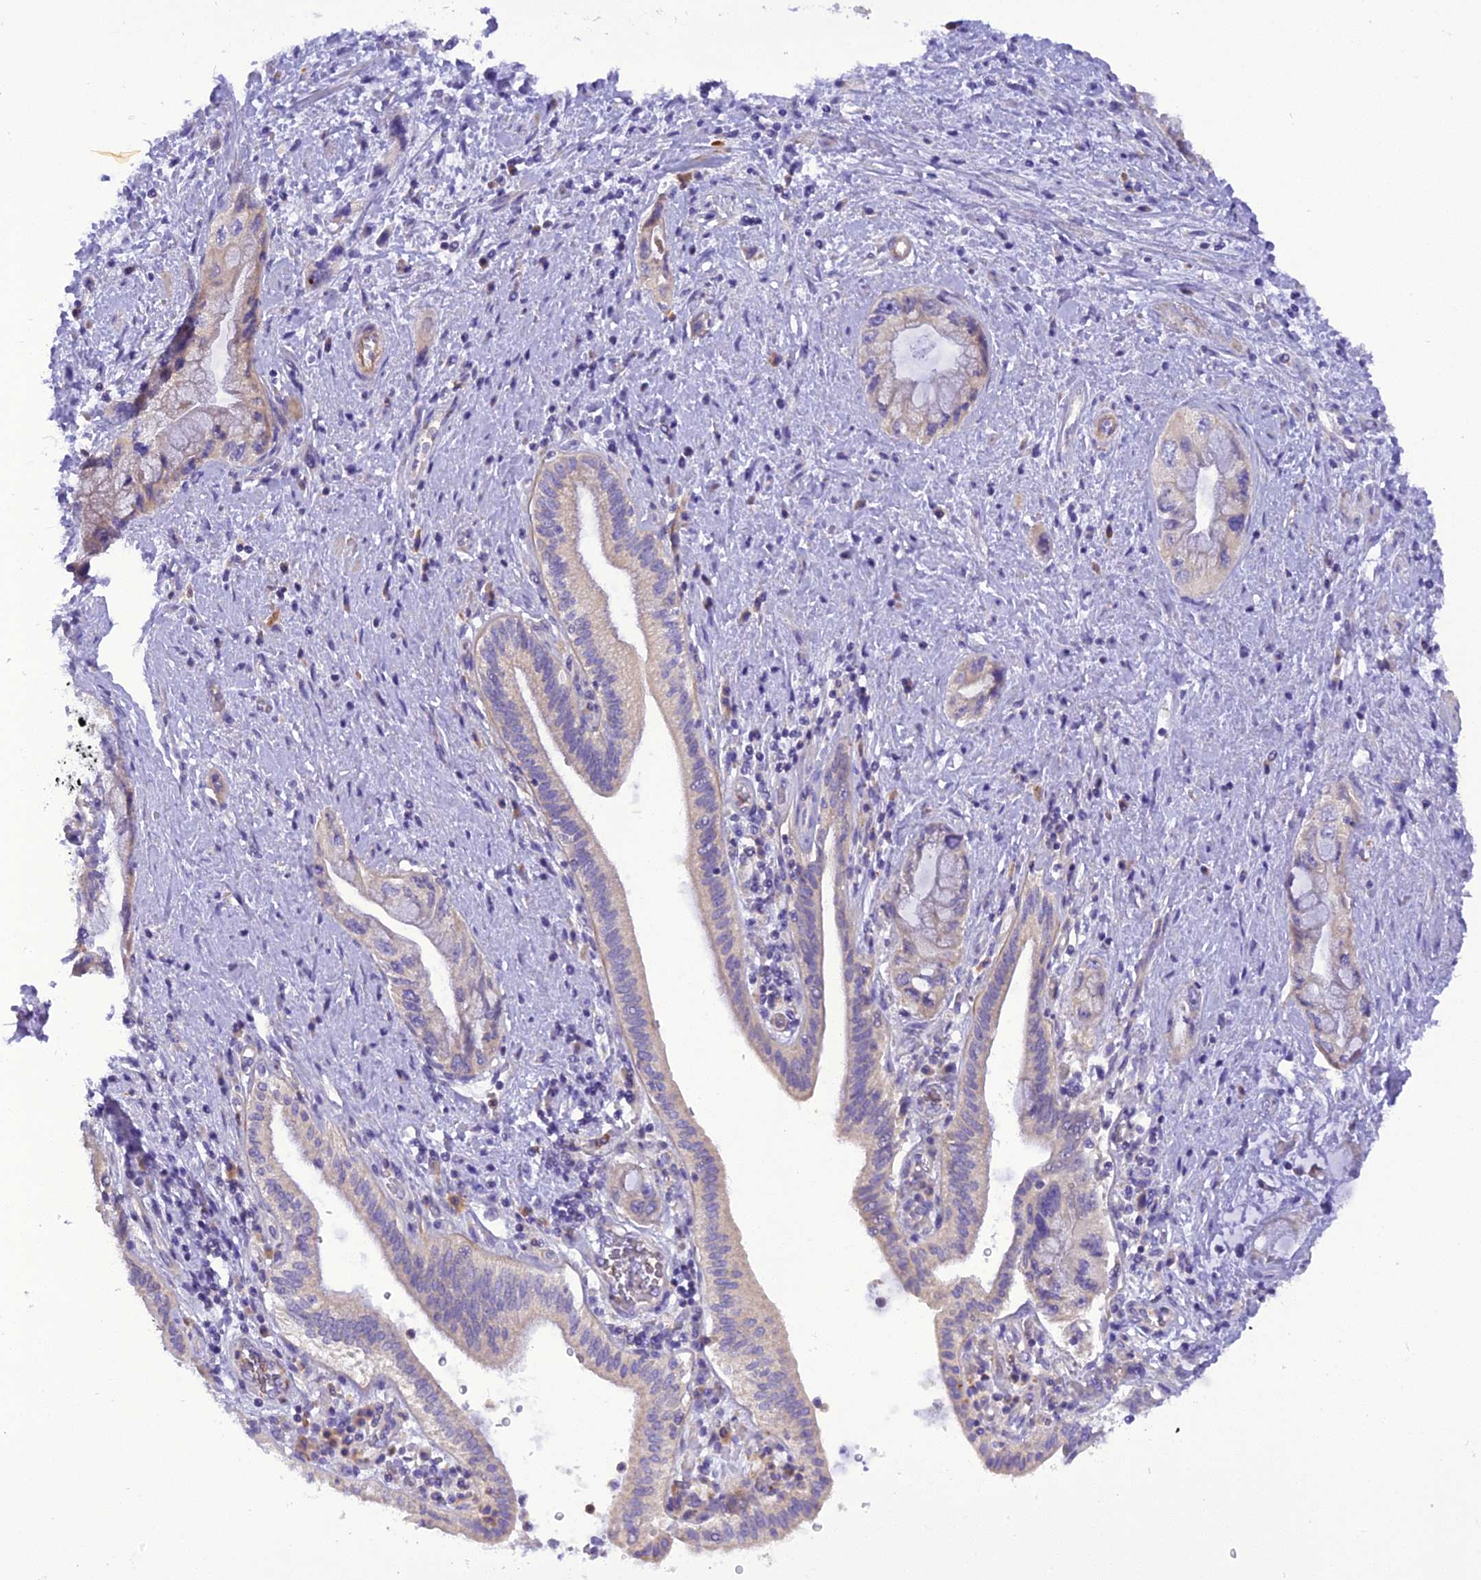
{"staining": {"intensity": "negative", "quantity": "none", "location": "none"}, "tissue": "pancreatic cancer", "cell_type": "Tumor cells", "image_type": "cancer", "snomed": [{"axis": "morphology", "description": "Adenocarcinoma, NOS"}, {"axis": "topography", "description": "Pancreas"}], "caption": "Protein analysis of pancreatic adenocarcinoma demonstrates no significant positivity in tumor cells. The staining is performed using DAB brown chromogen with nuclei counter-stained in using hematoxylin.", "gene": "TRIM3", "patient": {"sex": "female", "age": 73}}